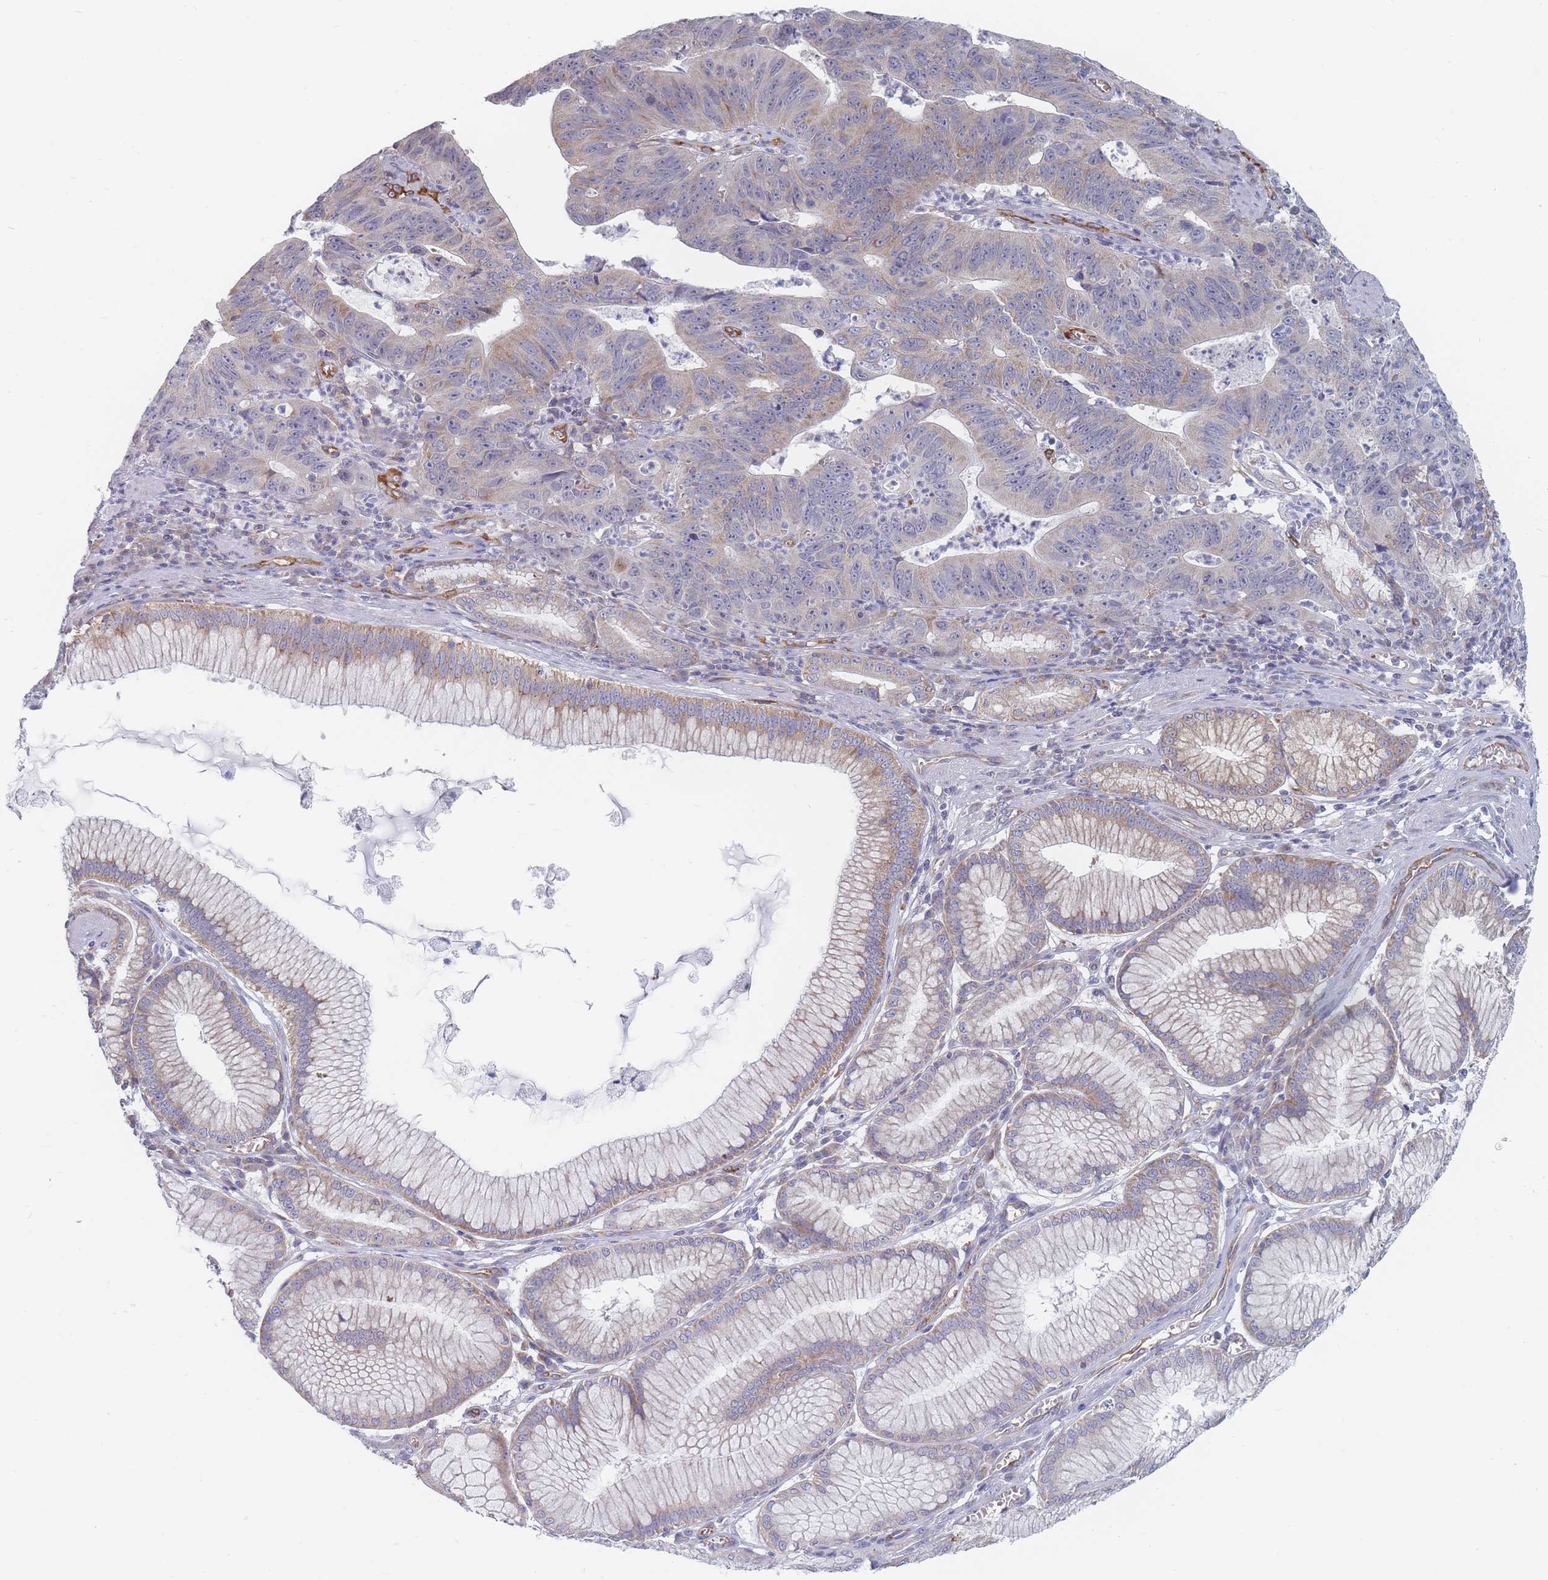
{"staining": {"intensity": "weak", "quantity": "<25%", "location": "cytoplasmic/membranous"}, "tissue": "stomach cancer", "cell_type": "Tumor cells", "image_type": "cancer", "snomed": [{"axis": "morphology", "description": "Adenocarcinoma, NOS"}, {"axis": "topography", "description": "Stomach"}], "caption": "High magnification brightfield microscopy of stomach cancer stained with DAB (brown) and counterstained with hematoxylin (blue): tumor cells show no significant staining.", "gene": "MAP1S", "patient": {"sex": "male", "age": 59}}